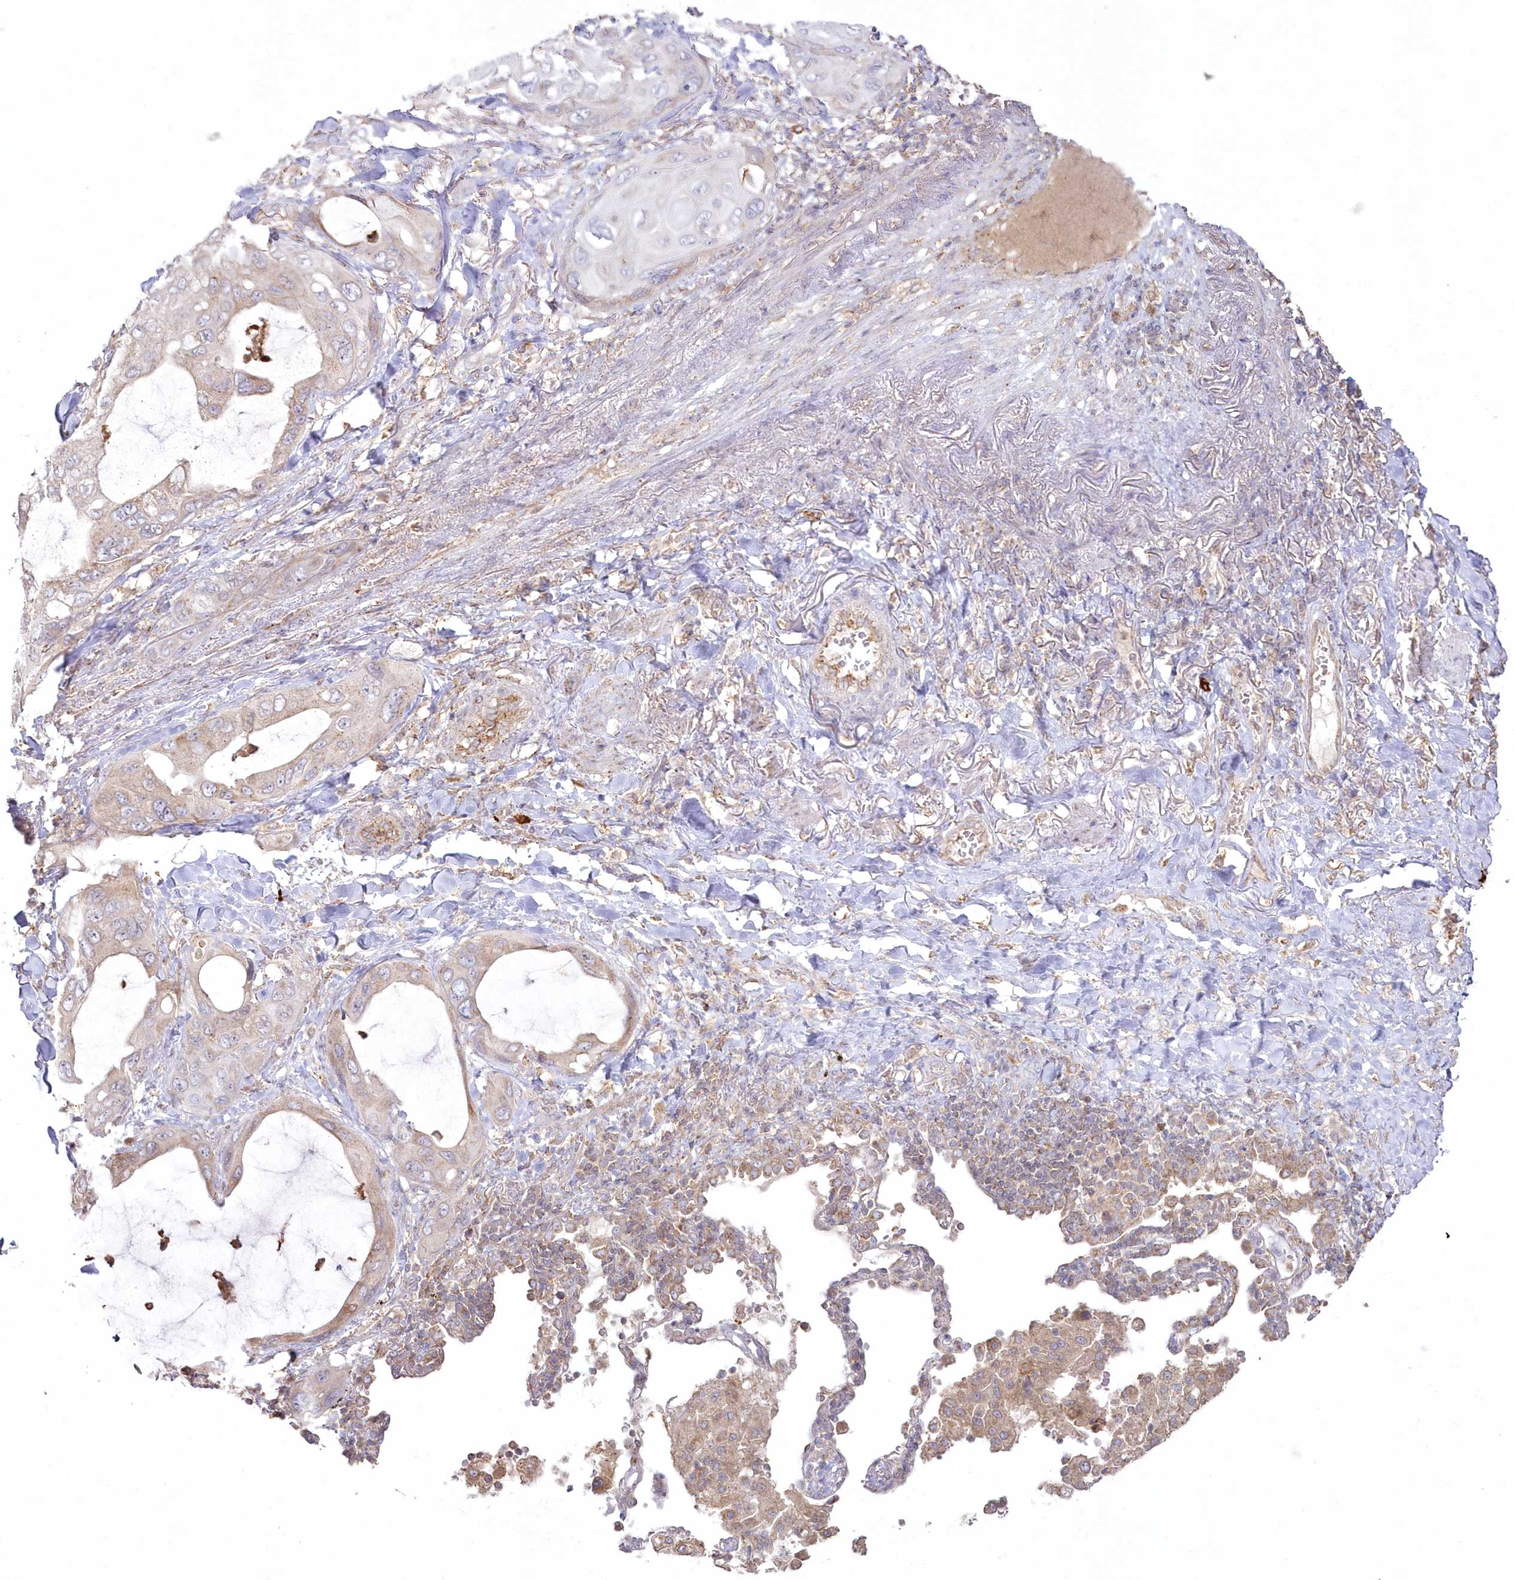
{"staining": {"intensity": "weak", "quantity": "25%-75%", "location": "cytoplasmic/membranous"}, "tissue": "lung cancer", "cell_type": "Tumor cells", "image_type": "cancer", "snomed": [{"axis": "morphology", "description": "Squamous cell carcinoma, NOS"}, {"axis": "topography", "description": "Lung"}], "caption": "Immunohistochemical staining of lung cancer (squamous cell carcinoma) reveals low levels of weak cytoplasmic/membranous protein staining in approximately 25%-75% of tumor cells.", "gene": "ARSB", "patient": {"sex": "female", "age": 73}}